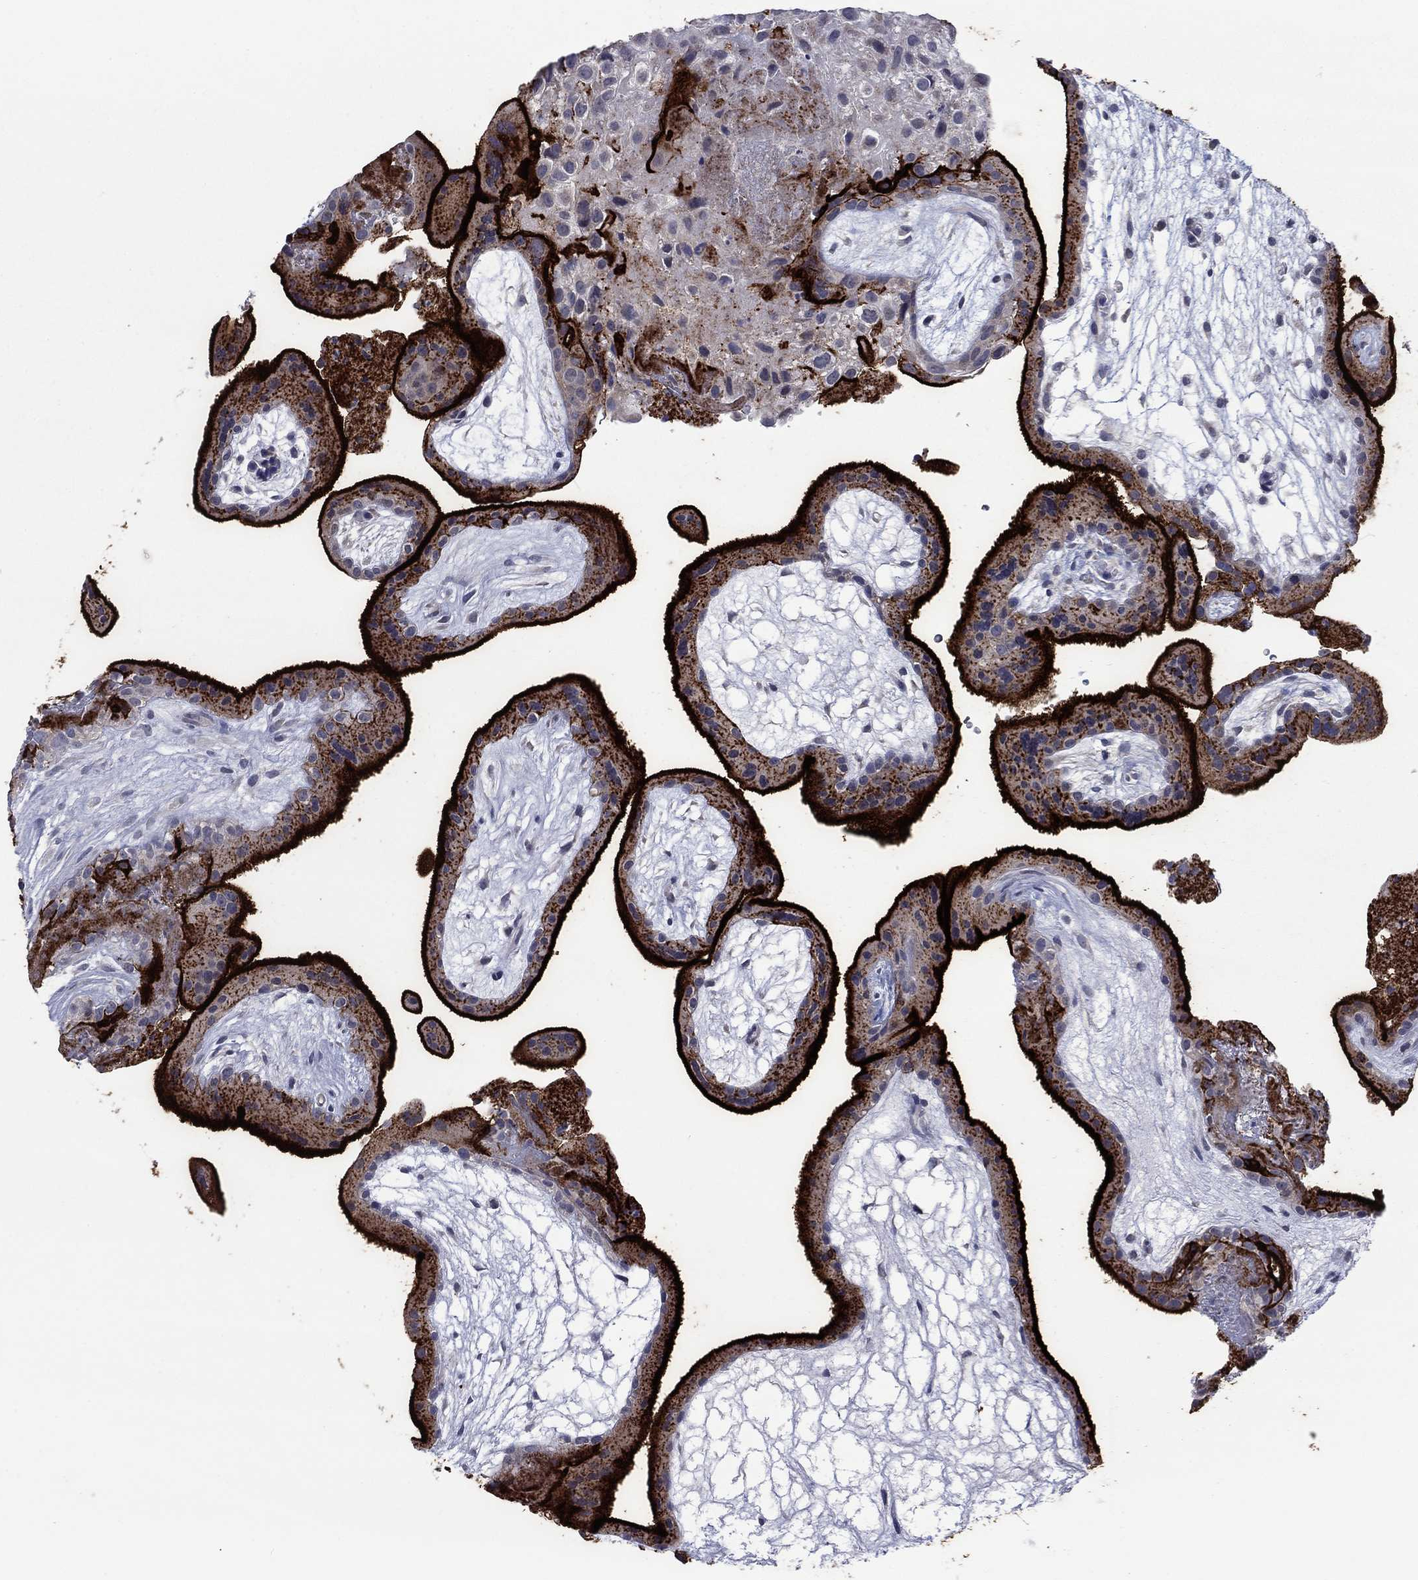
{"staining": {"intensity": "negative", "quantity": "none", "location": "none"}, "tissue": "placenta", "cell_type": "Decidual cells", "image_type": "normal", "snomed": [{"axis": "morphology", "description": "Normal tissue, NOS"}, {"axis": "topography", "description": "Placenta"}], "caption": "Immunohistochemistry photomicrograph of benign placenta: human placenta stained with DAB (3,3'-diaminobenzidine) exhibits no significant protein positivity in decidual cells. Nuclei are stained in blue.", "gene": "SDC1", "patient": {"sex": "female", "age": 19}}